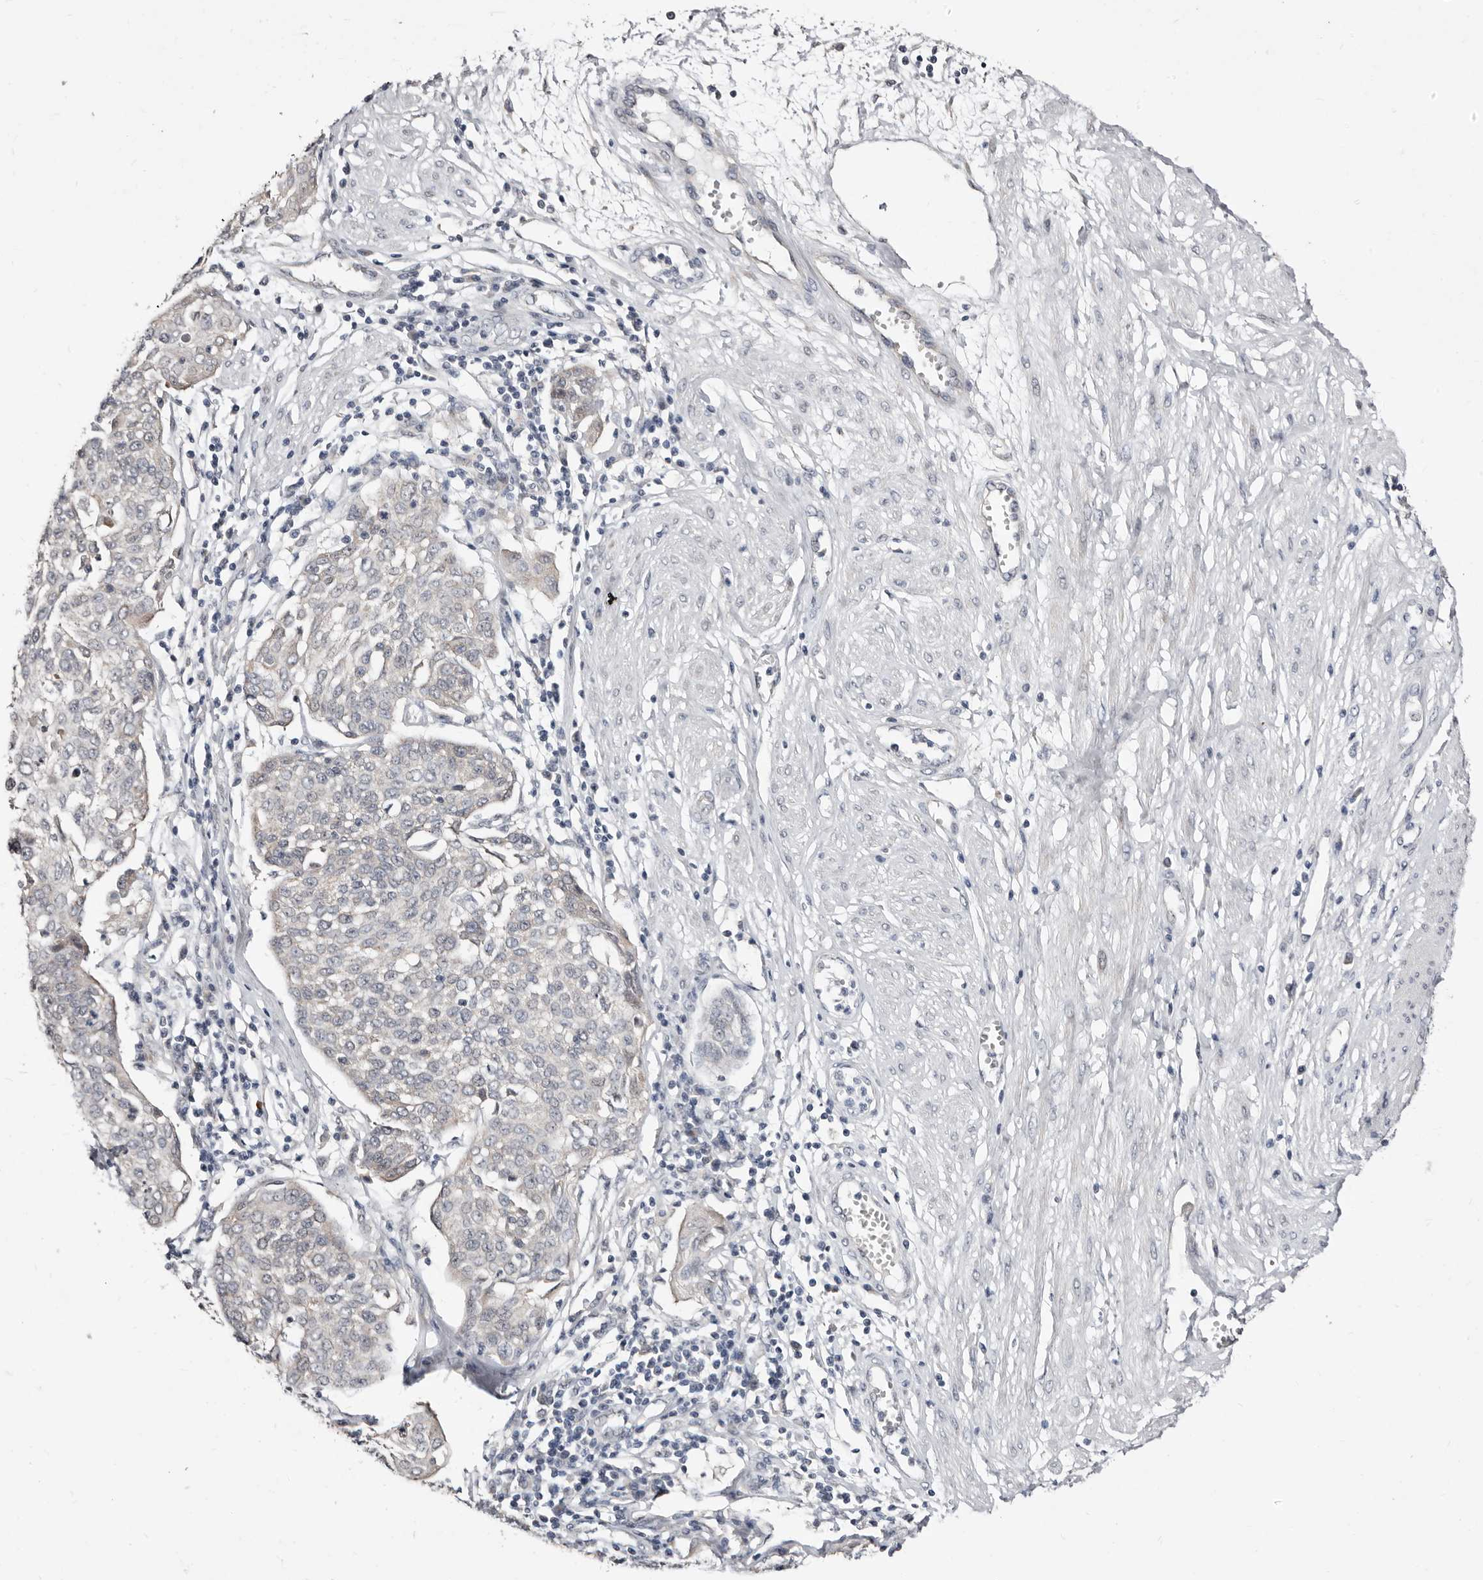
{"staining": {"intensity": "negative", "quantity": "none", "location": "none"}, "tissue": "cervical cancer", "cell_type": "Tumor cells", "image_type": "cancer", "snomed": [{"axis": "morphology", "description": "Squamous cell carcinoma, NOS"}, {"axis": "topography", "description": "Cervix"}], "caption": "IHC of human squamous cell carcinoma (cervical) reveals no positivity in tumor cells.", "gene": "KLHL4", "patient": {"sex": "female", "age": 34}}